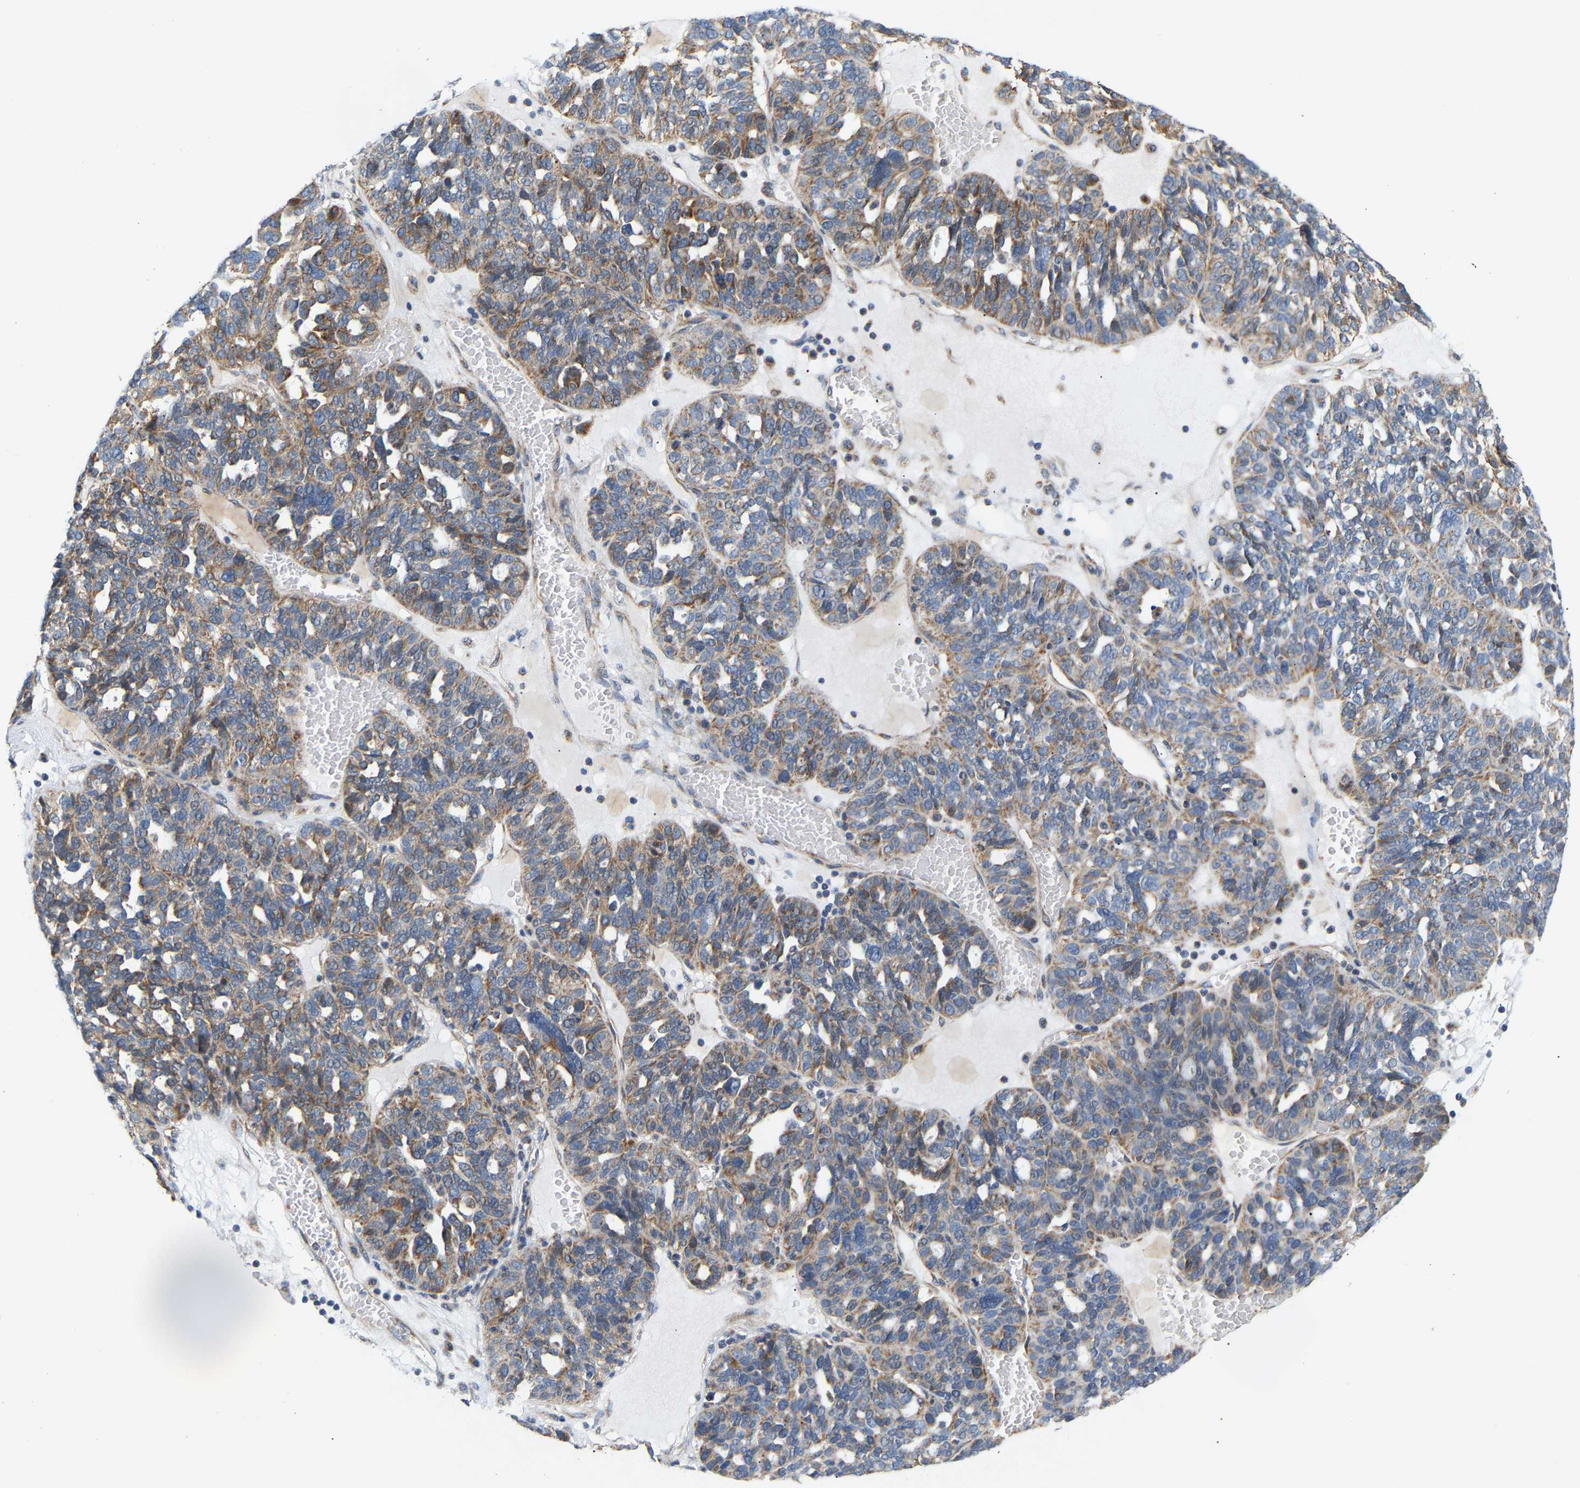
{"staining": {"intensity": "weak", "quantity": ">75%", "location": "cytoplasmic/membranous"}, "tissue": "ovarian cancer", "cell_type": "Tumor cells", "image_type": "cancer", "snomed": [{"axis": "morphology", "description": "Cystadenocarcinoma, serous, NOS"}, {"axis": "topography", "description": "Ovary"}], "caption": "Ovarian cancer stained for a protein (brown) demonstrates weak cytoplasmic/membranous positive positivity in about >75% of tumor cells.", "gene": "TMEM168", "patient": {"sex": "female", "age": 59}}